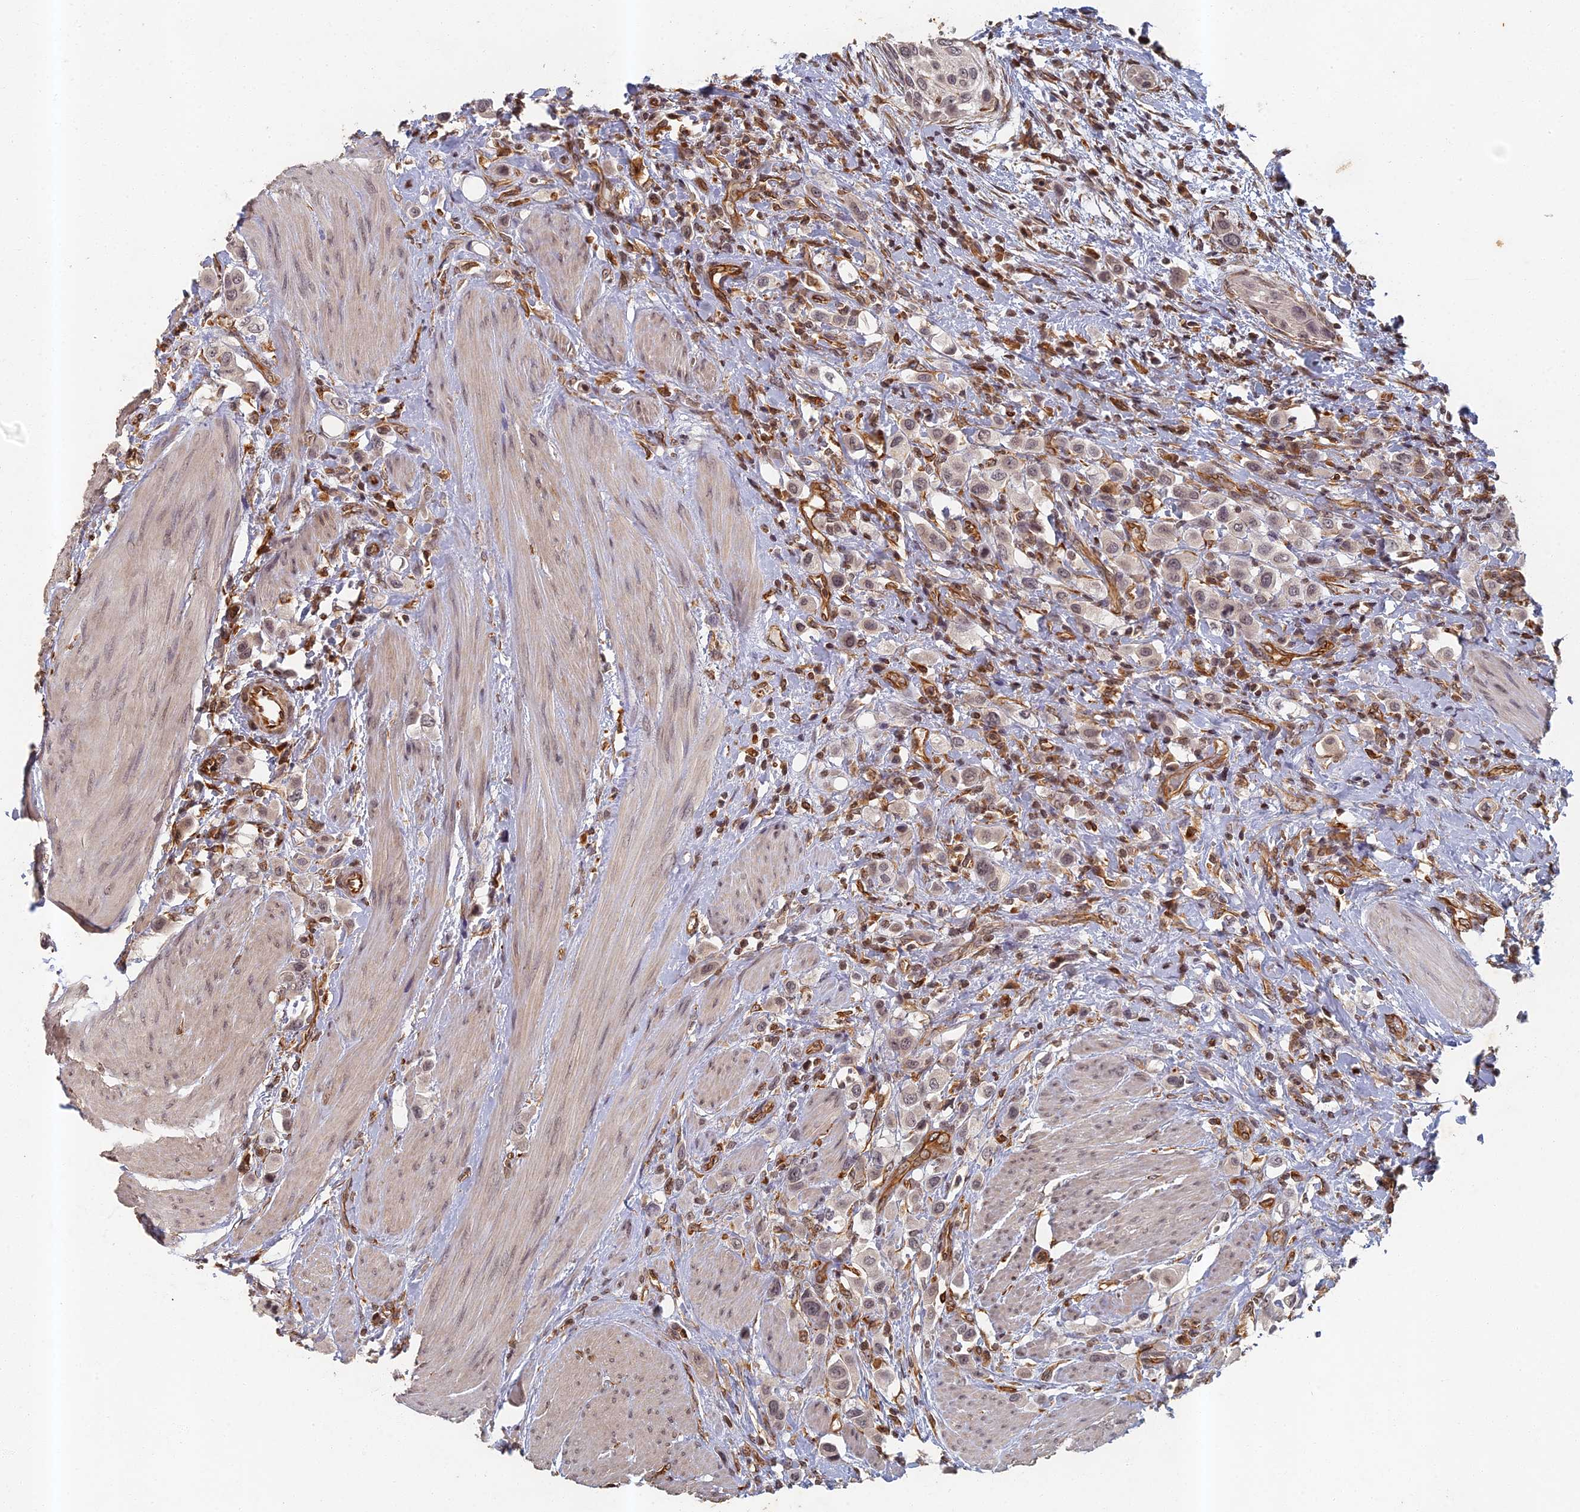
{"staining": {"intensity": "weak", "quantity": "25%-75%", "location": "nuclear"}, "tissue": "urothelial cancer", "cell_type": "Tumor cells", "image_type": "cancer", "snomed": [{"axis": "morphology", "description": "Urothelial carcinoma, High grade"}, {"axis": "topography", "description": "Urinary bladder"}], "caption": "High-magnification brightfield microscopy of high-grade urothelial carcinoma stained with DAB (brown) and counterstained with hematoxylin (blue). tumor cells exhibit weak nuclear positivity is identified in approximately25%-75% of cells. The protein of interest is stained brown, and the nuclei are stained in blue (DAB (3,3'-diaminobenzidine) IHC with brightfield microscopy, high magnification).", "gene": "ABCB10", "patient": {"sex": "male", "age": 50}}